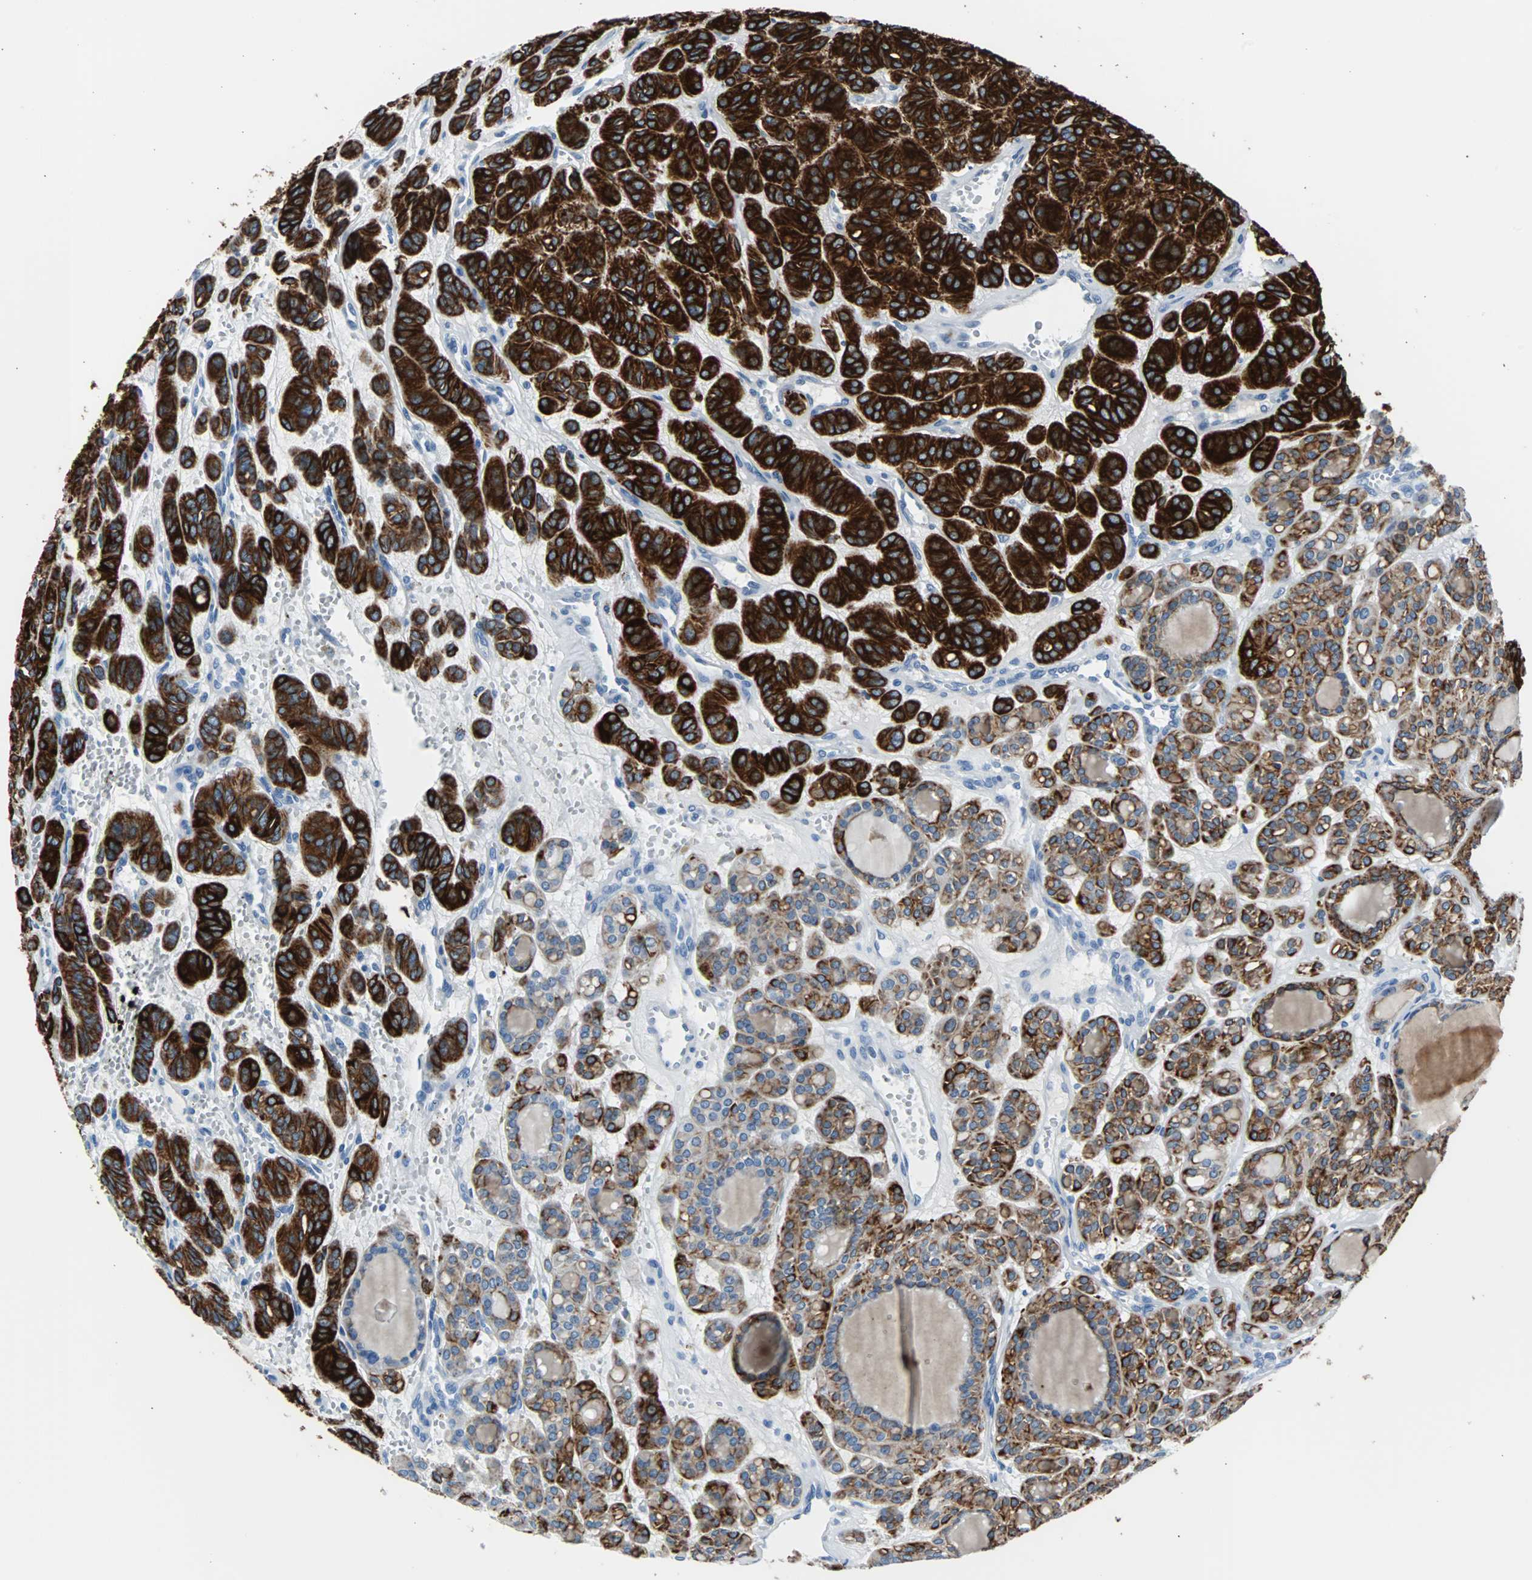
{"staining": {"intensity": "strong", "quantity": ">75%", "location": "cytoplasmic/membranous"}, "tissue": "thyroid cancer", "cell_type": "Tumor cells", "image_type": "cancer", "snomed": [{"axis": "morphology", "description": "Follicular adenoma carcinoma, NOS"}, {"axis": "topography", "description": "Thyroid gland"}], "caption": "Strong cytoplasmic/membranous positivity for a protein is appreciated in approximately >75% of tumor cells of thyroid cancer (follicular adenoma carcinoma) using immunohistochemistry.", "gene": "KRT7", "patient": {"sex": "female", "age": 71}}